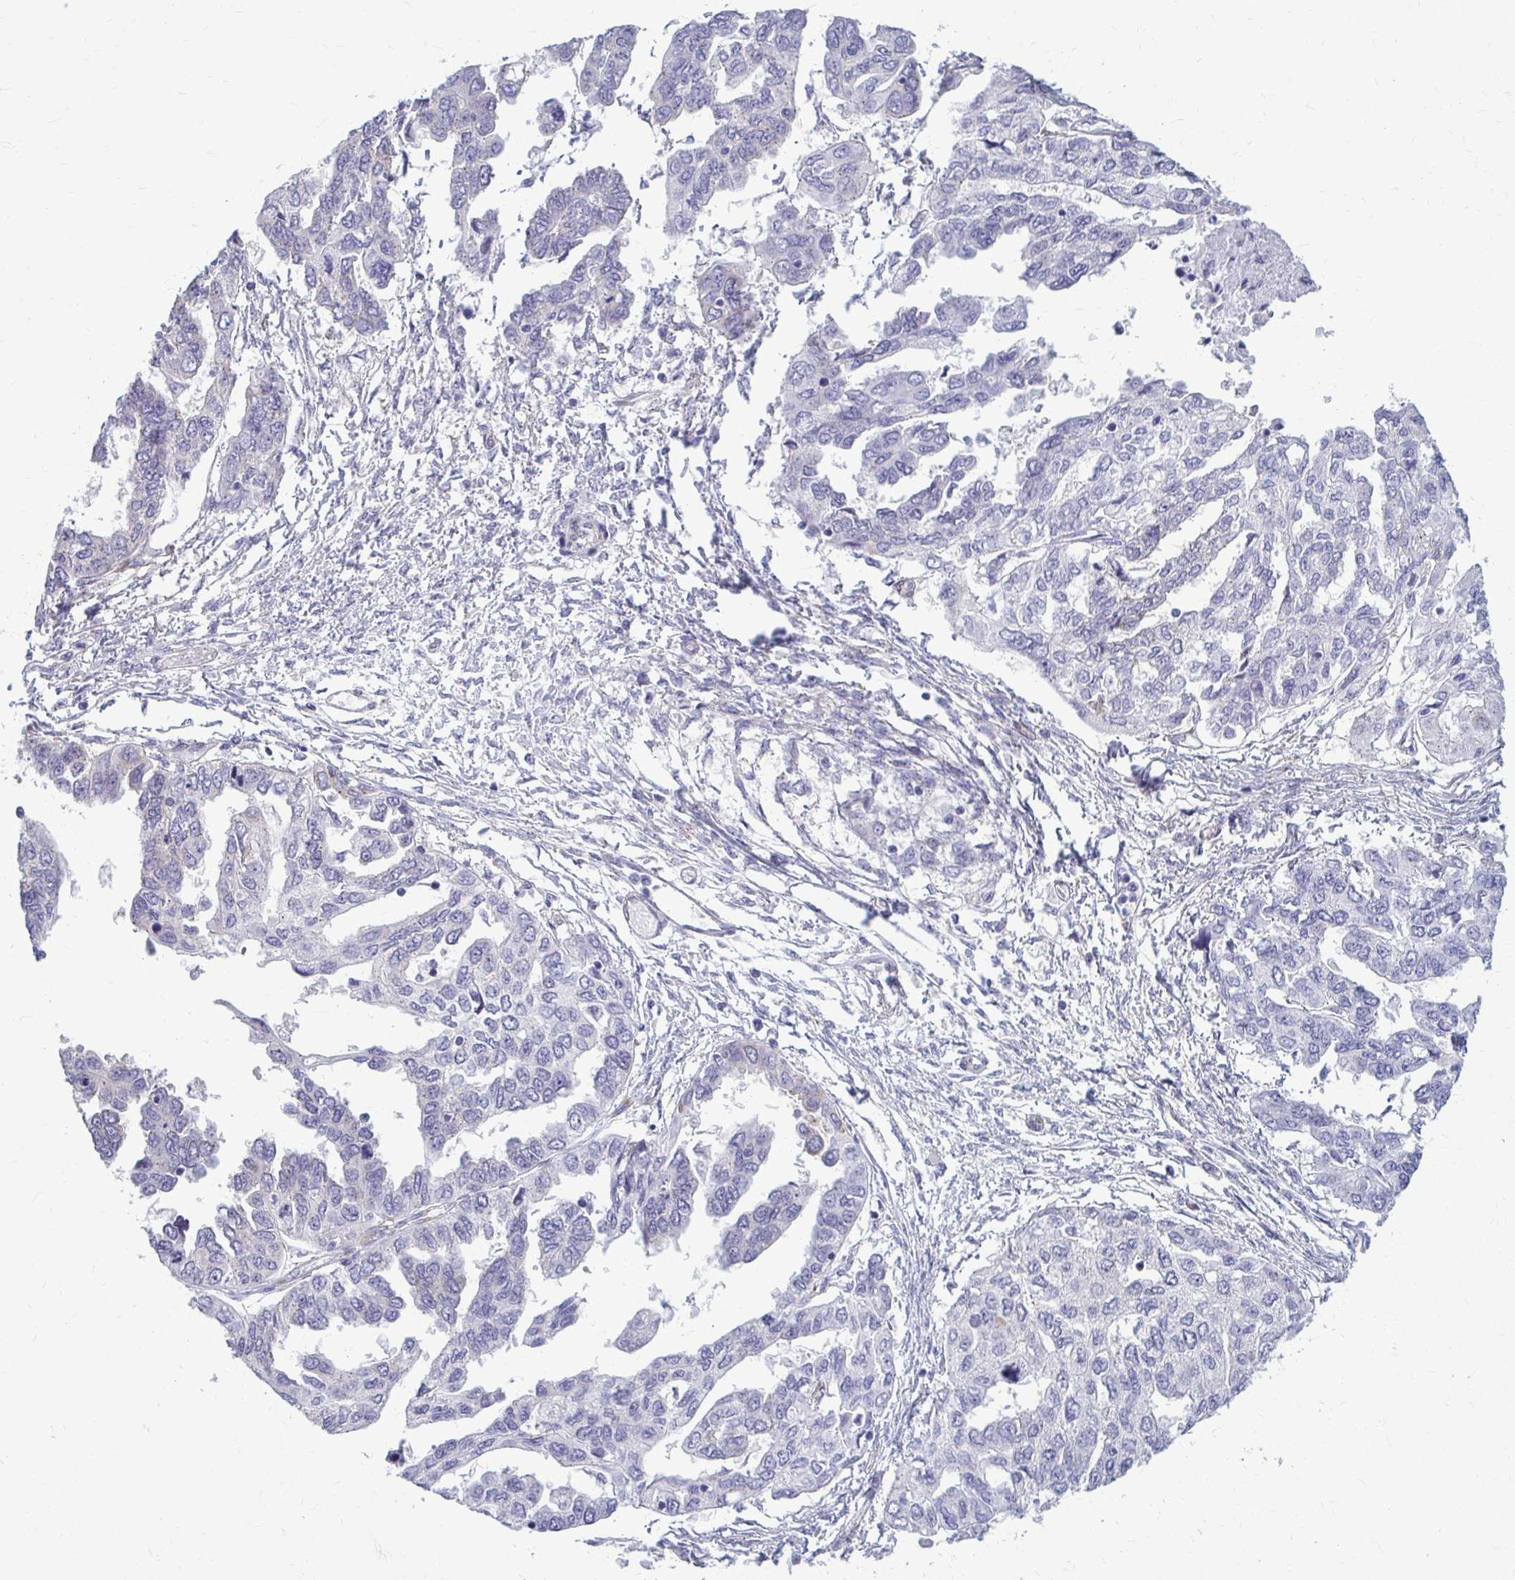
{"staining": {"intensity": "negative", "quantity": "none", "location": "none"}, "tissue": "ovarian cancer", "cell_type": "Tumor cells", "image_type": "cancer", "snomed": [{"axis": "morphology", "description": "Cystadenocarcinoma, serous, NOS"}, {"axis": "topography", "description": "Ovary"}], "caption": "Immunohistochemistry histopathology image of ovarian cancer stained for a protein (brown), which displays no positivity in tumor cells.", "gene": "DEPP1", "patient": {"sex": "female", "age": 53}}